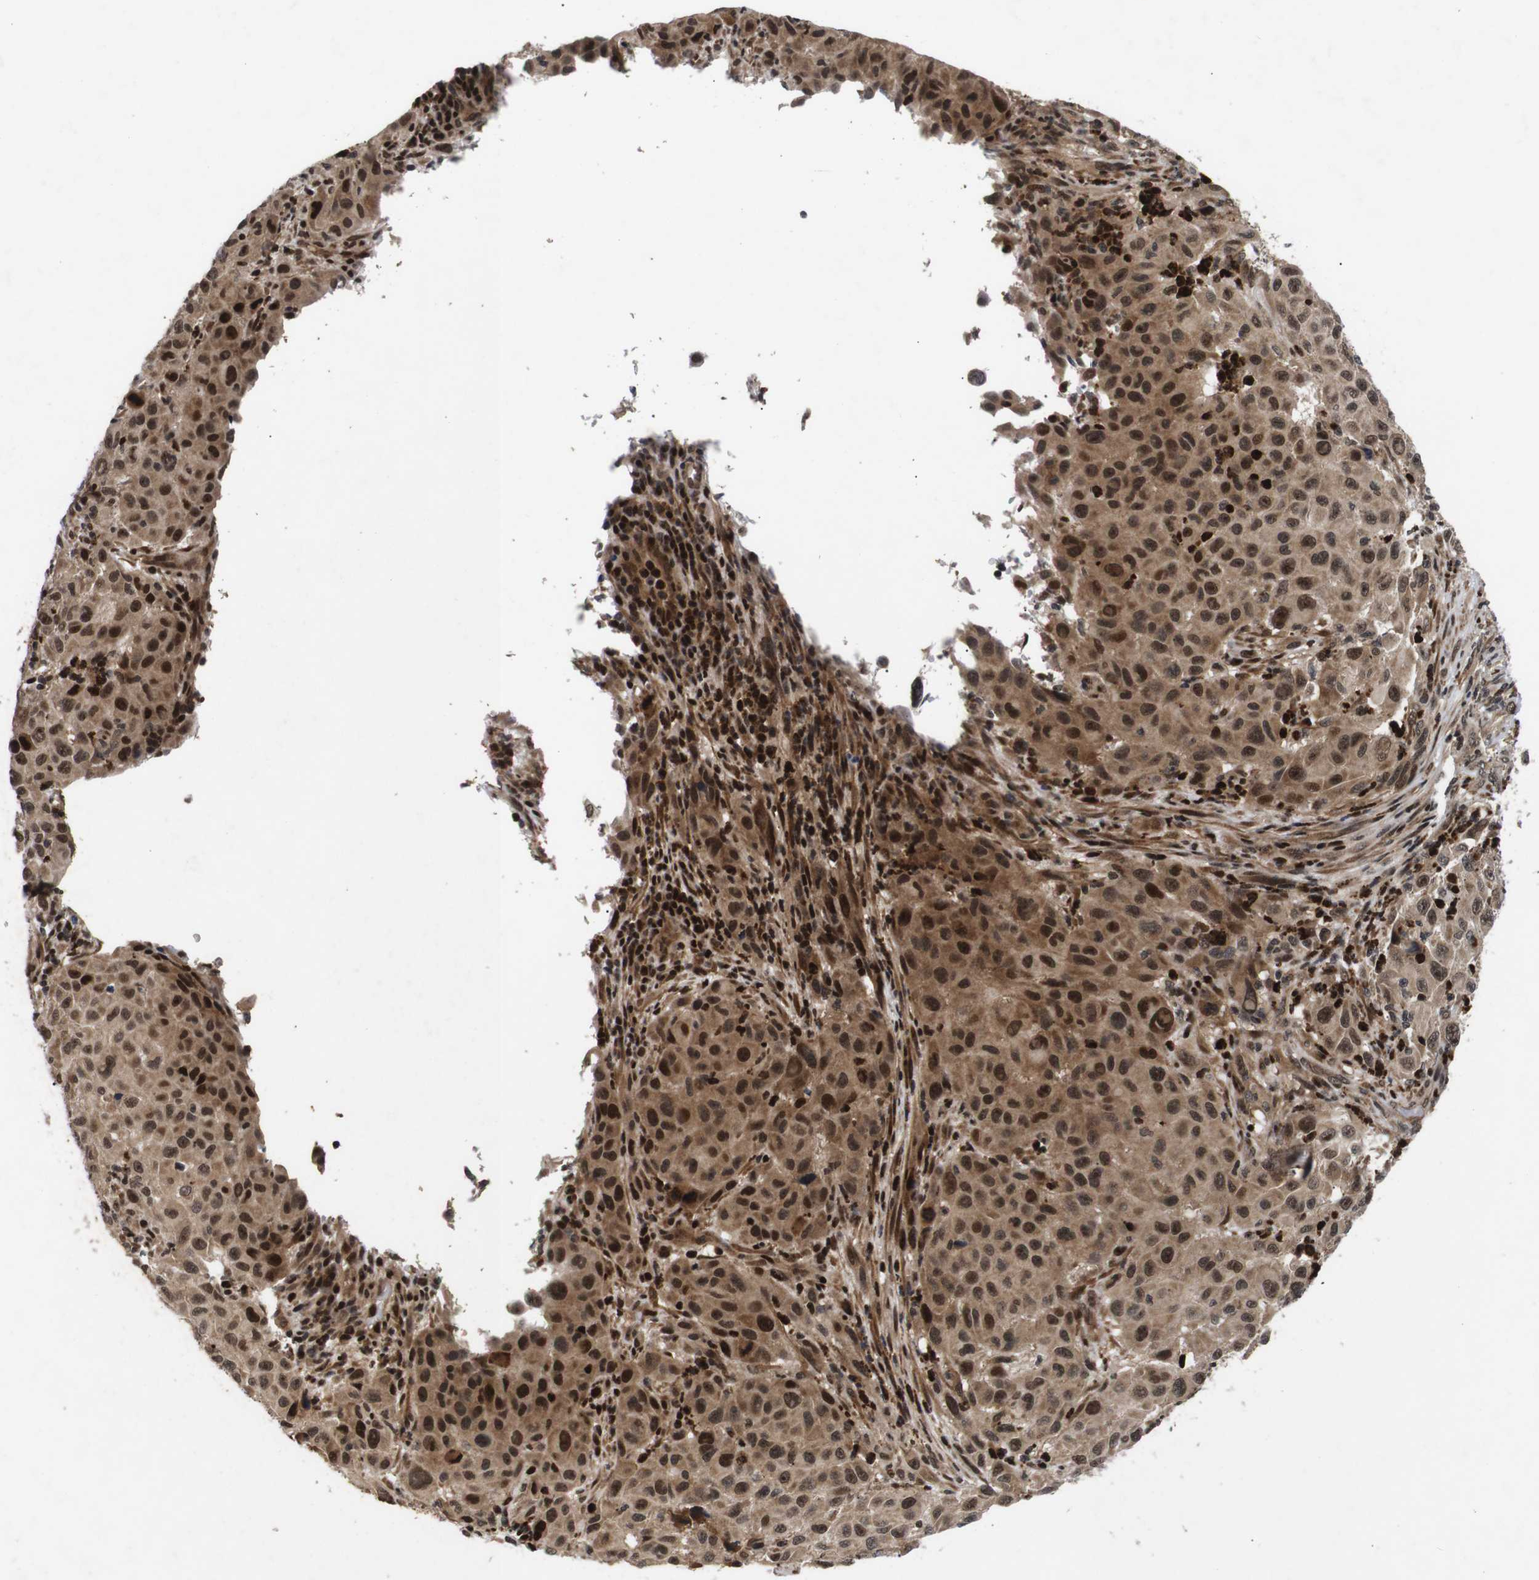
{"staining": {"intensity": "strong", "quantity": ">75%", "location": "cytoplasmic/membranous,nuclear"}, "tissue": "melanoma", "cell_type": "Tumor cells", "image_type": "cancer", "snomed": [{"axis": "morphology", "description": "Malignant melanoma, Metastatic site"}, {"axis": "topography", "description": "Lymph node"}], "caption": "Tumor cells demonstrate high levels of strong cytoplasmic/membranous and nuclear positivity in approximately >75% of cells in human malignant melanoma (metastatic site).", "gene": "KIF23", "patient": {"sex": "male", "age": 61}}